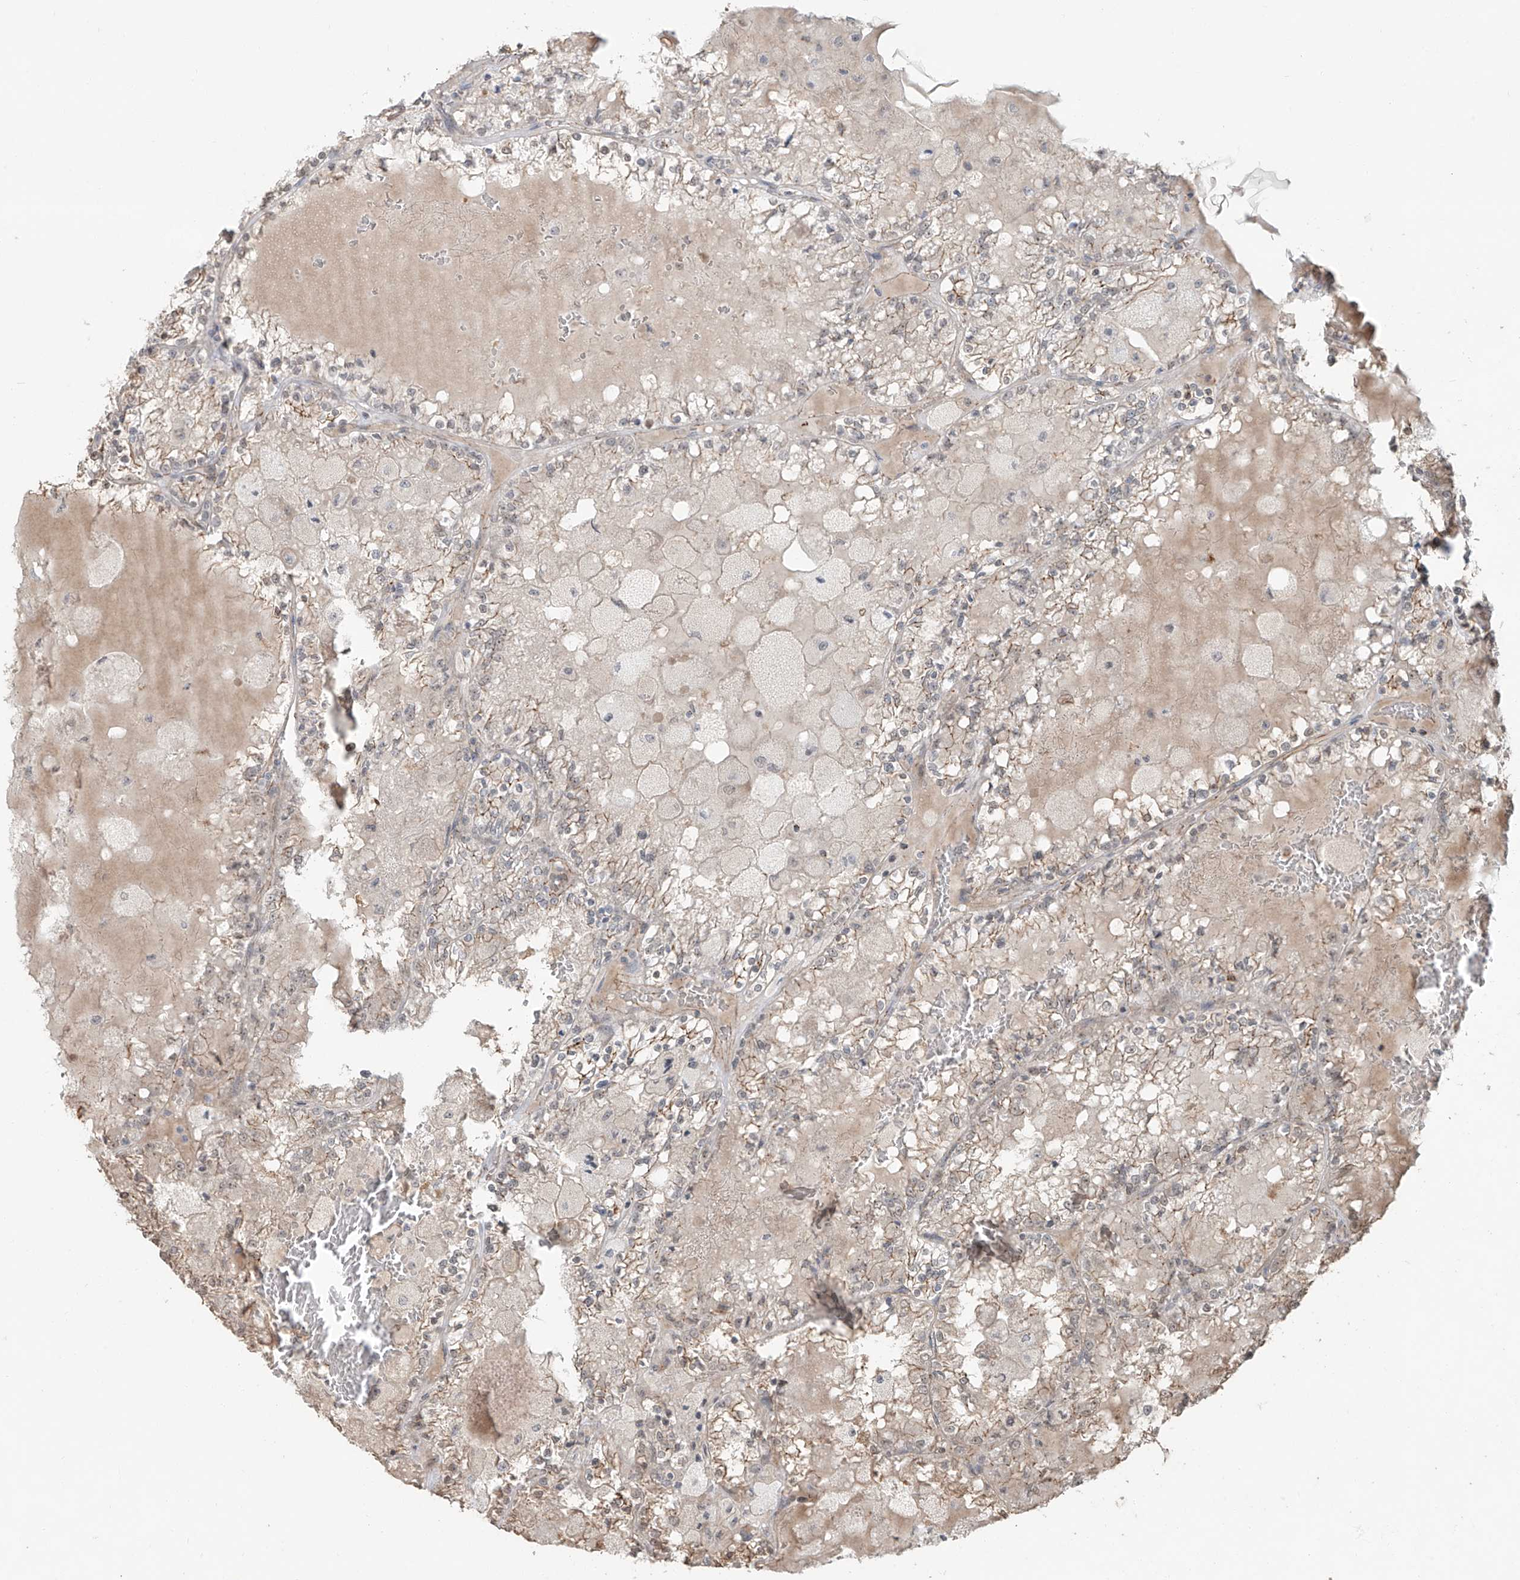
{"staining": {"intensity": "moderate", "quantity": "25%-75%", "location": "cytoplasmic/membranous"}, "tissue": "renal cancer", "cell_type": "Tumor cells", "image_type": "cancer", "snomed": [{"axis": "morphology", "description": "Adenocarcinoma, NOS"}, {"axis": "topography", "description": "Kidney"}], "caption": "Immunohistochemistry (IHC) (DAB) staining of human adenocarcinoma (renal) shows moderate cytoplasmic/membranous protein staining in about 25%-75% of tumor cells.", "gene": "ZNF16", "patient": {"sex": "female", "age": 56}}